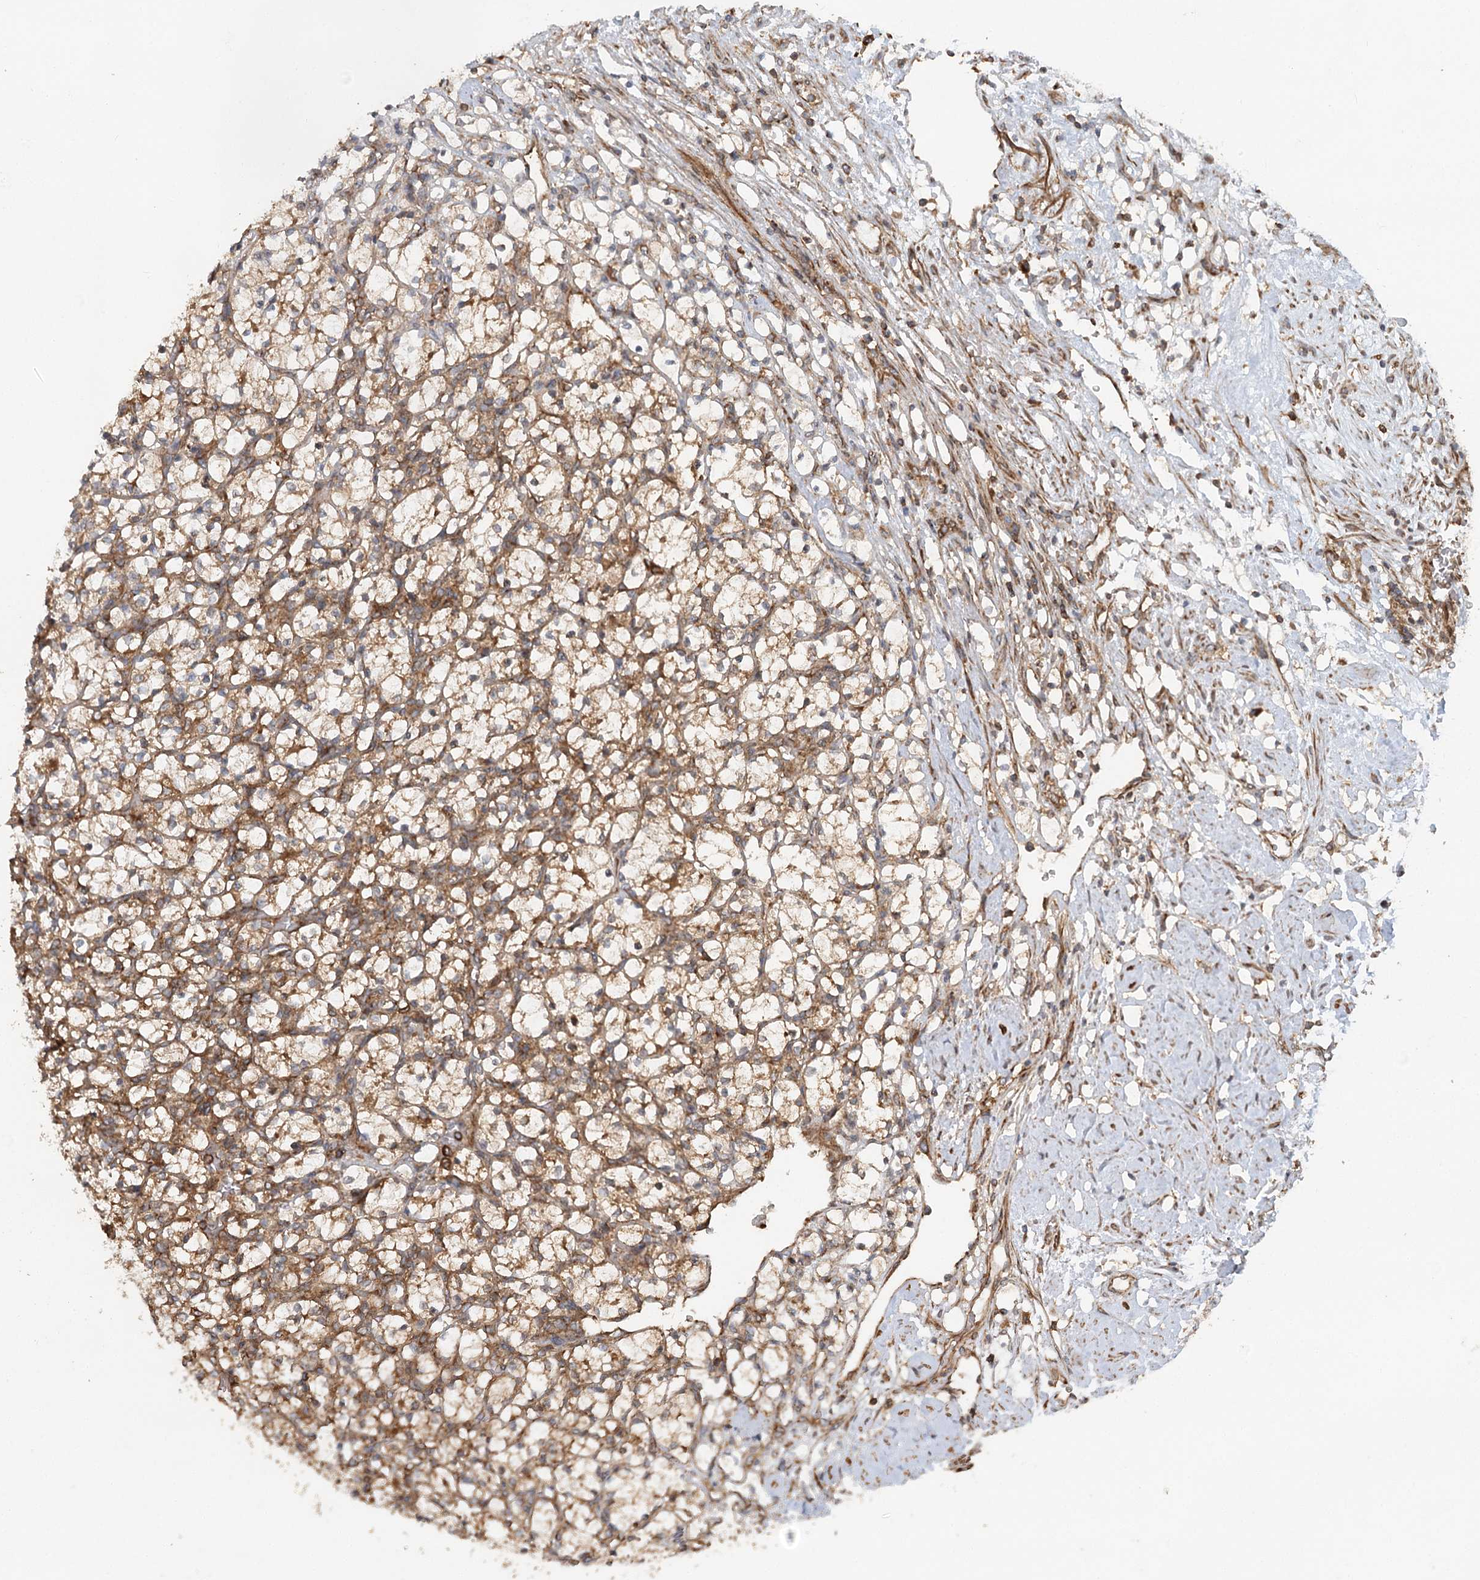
{"staining": {"intensity": "moderate", "quantity": ">75%", "location": "cytoplasmic/membranous"}, "tissue": "renal cancer", "cell_type": "Tumor cells", "image_type": "cancer", "snomed": [{"axis": "morphology", "description": "Adenocarcinoma, NOS"}, {"axis": "topography", "description": "Kidney"}], "caption": "Immunohistochemical staining of adenocarcinoma (renal) exhibits medium levels of moderate cytoplasmic/membranous staining in about >75% of tumor cells.", "gene": "PAIP2", "patient": {"sex": "female", "age": 69}}